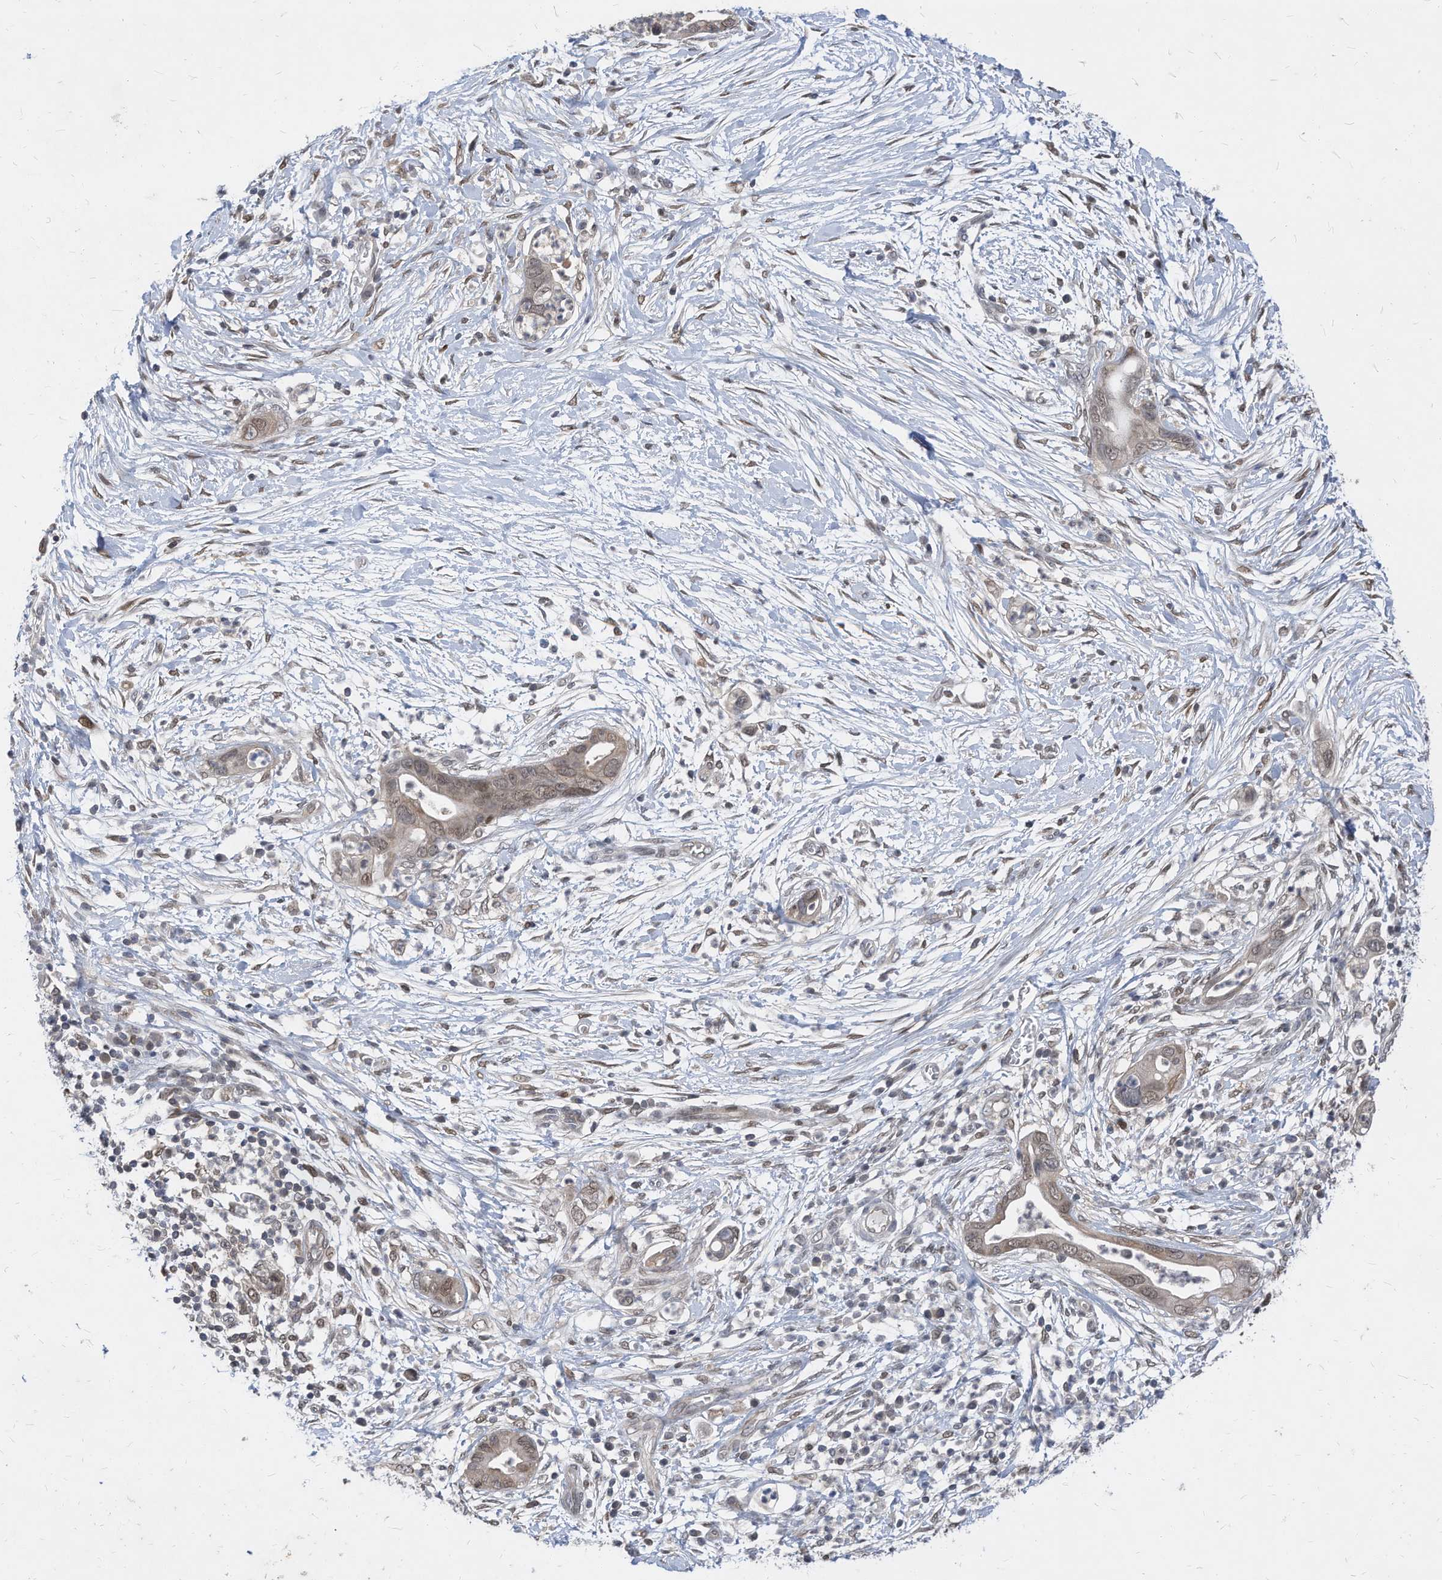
{"staining": {"intensity": "moderate", "quantity": "25%-75%", "location": "nuclear"}, "tissue": "pancreatic cancer", "cell_type": "Tumor cells", "image_type": "cancer", "snomed": [{"axis": "morphology", "description": "Adenocarcinoma, NOS"}, {"axis": "topography", "description": "Pancreas"}], "caption": "Pancreatic cancer (adenocarcinoma) tissue reveals moderate nuclear expression in approximately 25%-75% of tumor cells", "gene": "KPNB1", "patient": {"sex": "male", "age": 75}}